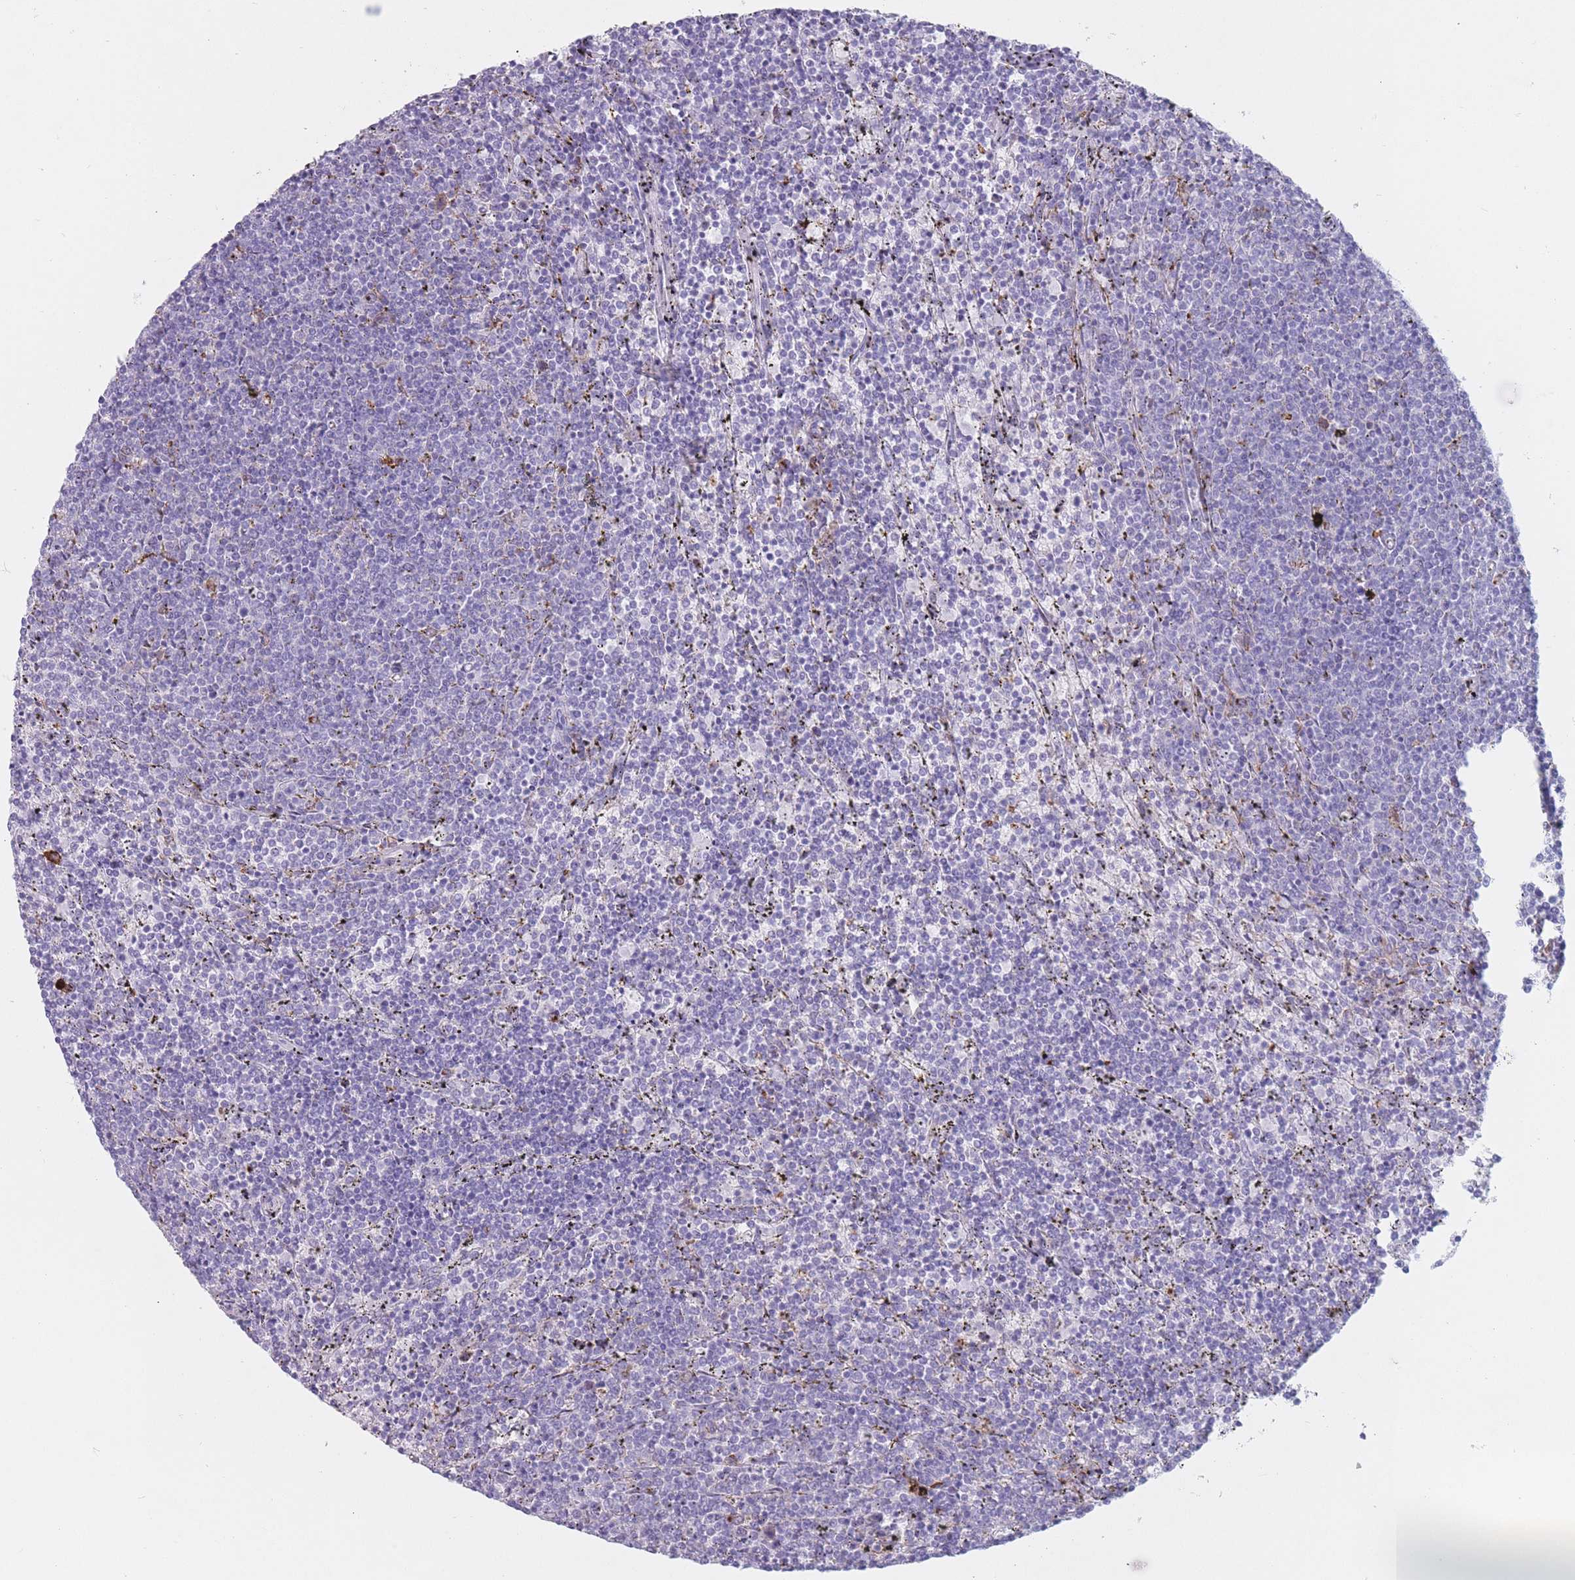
{"staining": {"intensity": "negative", "quantity": "none", "location": "none"}, "tissue": "lymphoma", "cell_type": "Tumor cells", "image_type": "cancer", "snomed": [{"axis": "morphology", "description": "Malignant lymphoma, non-Hodgkin's type, Low grade"}, {"axis": "topography", "description": "Spleen"}], "caption": "Immunohistochemistry histopathology image of lymphoma stained for a protein (brown), which exhibits no positivity in tumor cells.", "gene": "ST3GAL5", "patient": {"sex": "female", "age": 50}}